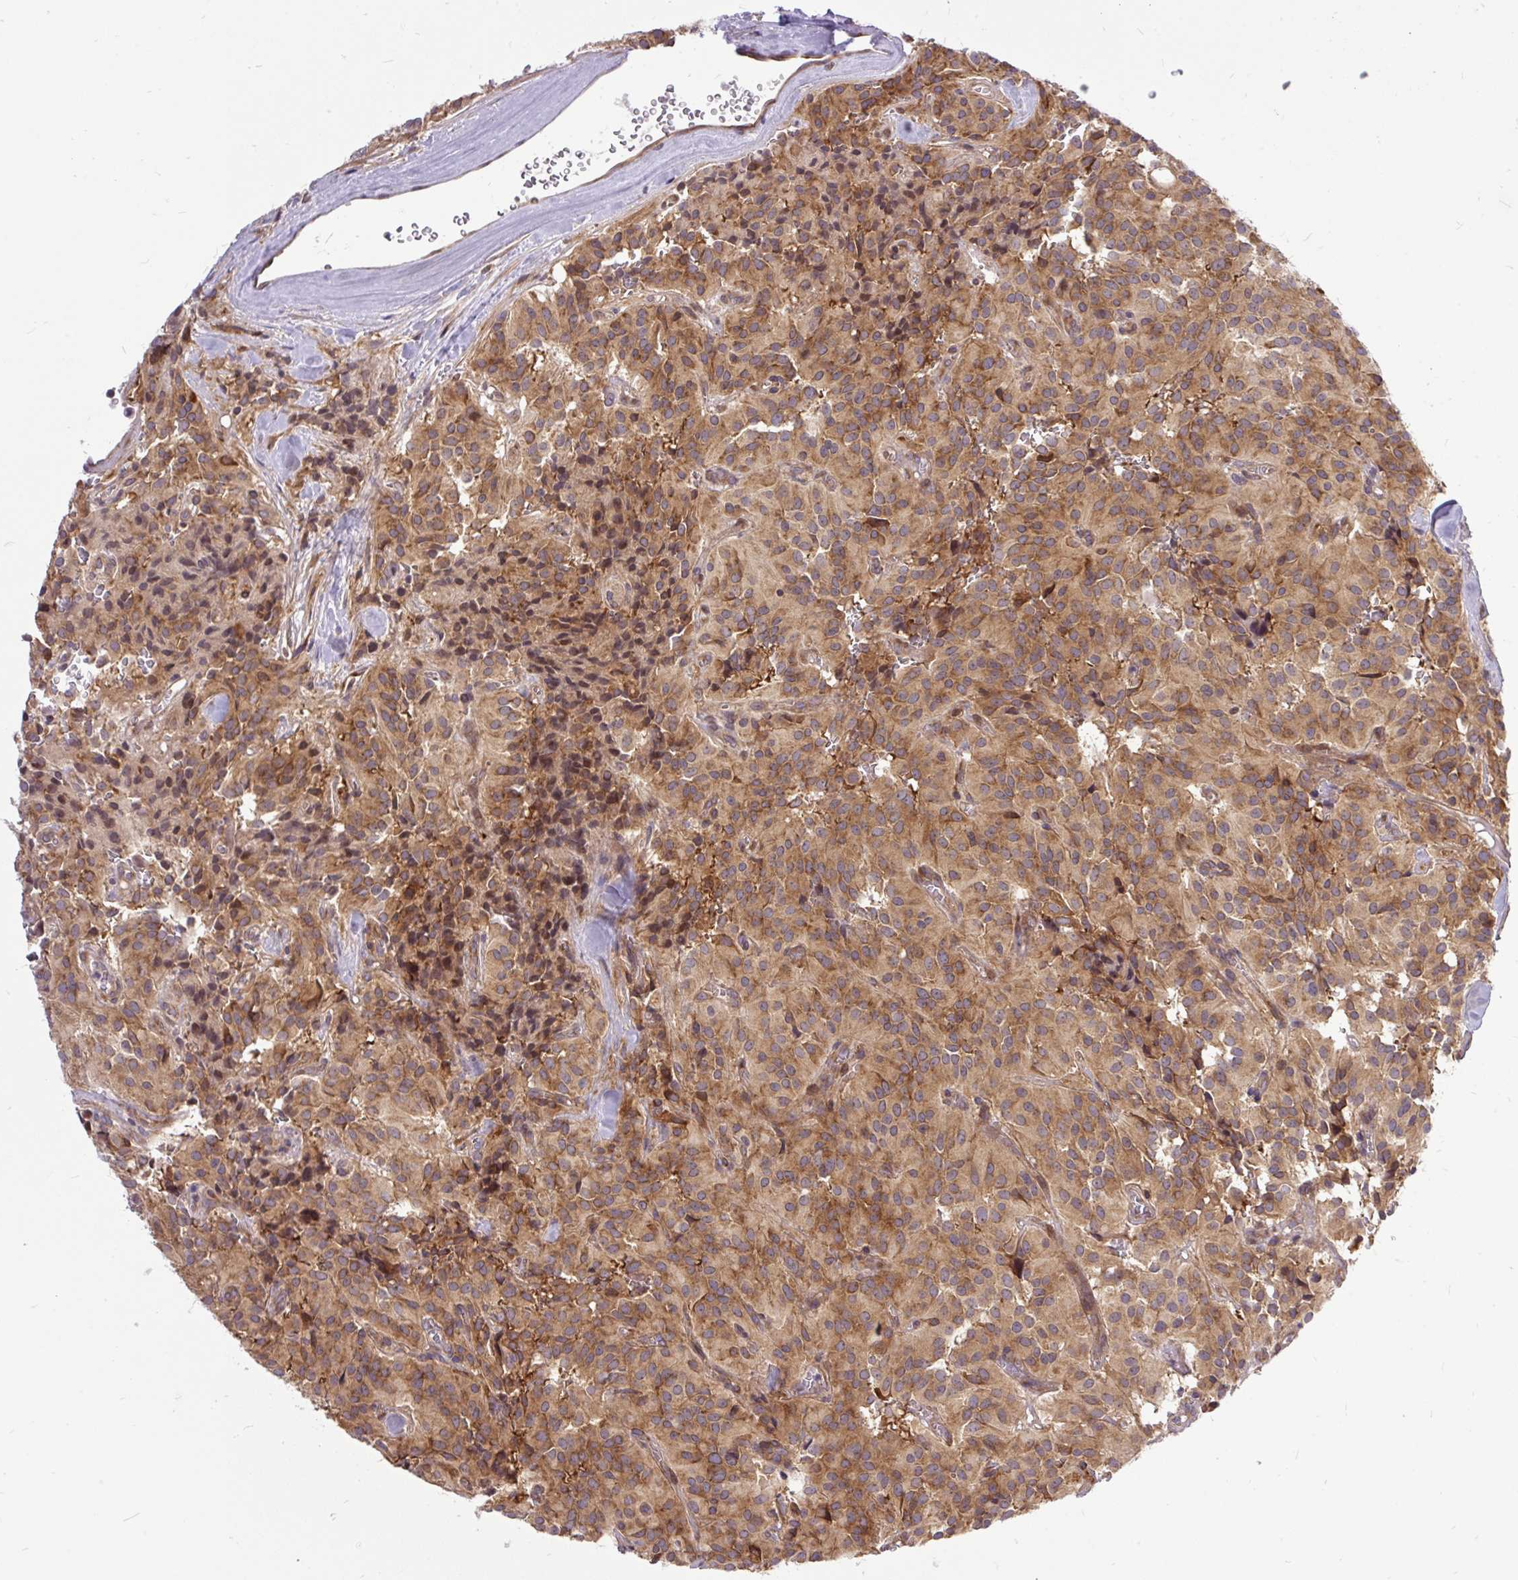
{"staining": {"intensity": "strong", "quantity": "25%-75%", "location": "cytoplasmic/membranous"}, "tissue": "glioma", "cell_type": "Tumor cells", "image_type": "cancer", "snomed": [{"axis": "morphology", "description": "Glioma, malignant, Low grade"}, {"axis": "topography", "description": "Brain"}], "caption": "Malignant glioma (low-grade) stained with DAB (3,3'-diaminobenzidine) immunohistochemistry displays high levels of strong cytoplasmic/membranous positivity in approximately 25%-75% of tumor cells.", "gene": "TRIM17", "patient": {"sex": "male", "age": 42}}